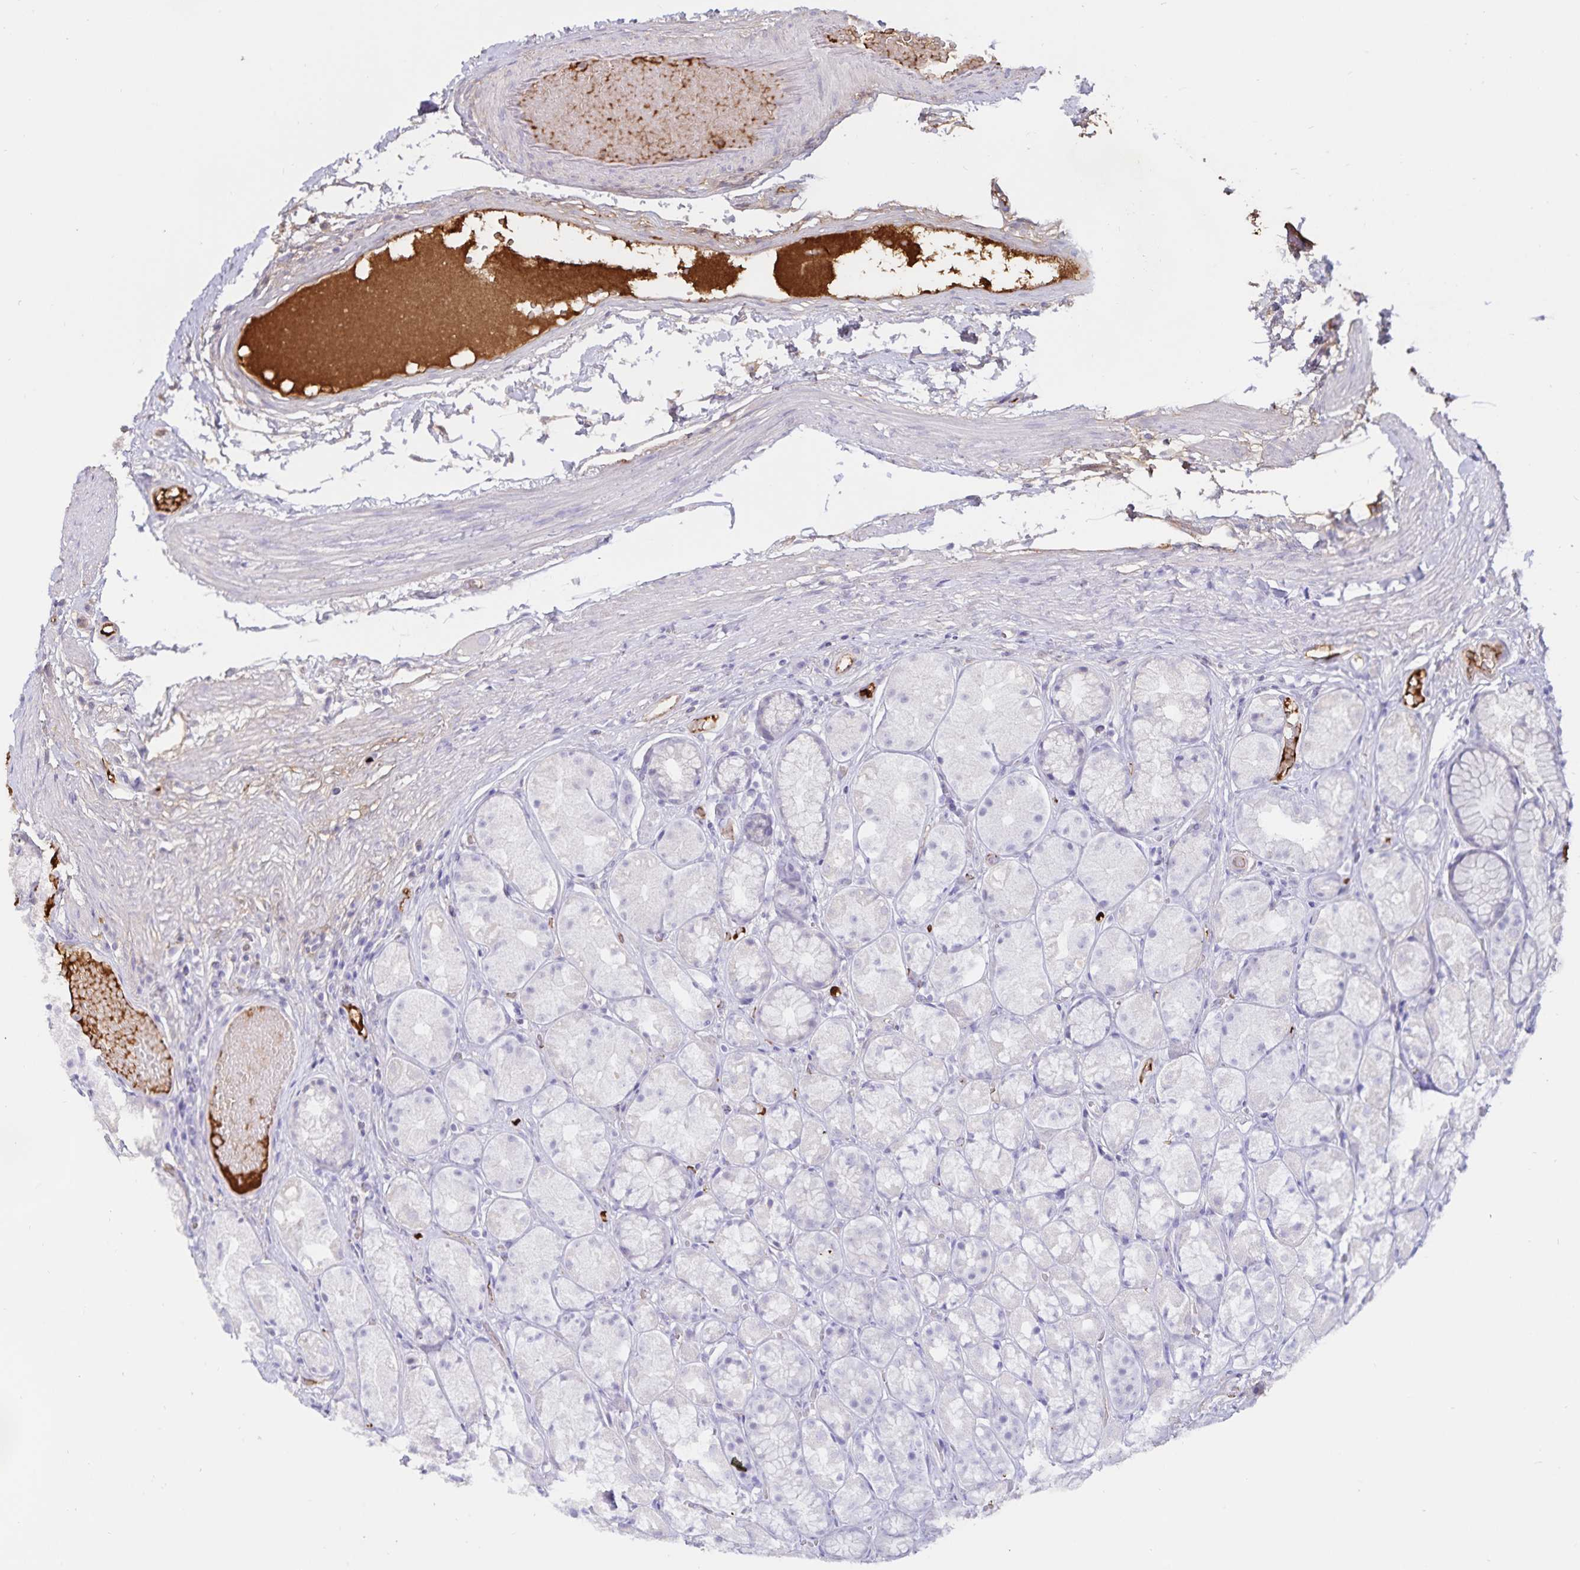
{"staining": {"intensity": "negative", "quantity": "none", "location": "none"}, "tissue": "stomach", "cell_type": "Glandular cells", "image_type": "normal", "snomed": [{"axis": "morphology", "description": "Normal tissue, NOS"}, {"axis": "topography", "description": "Stomach"}], "caption": "Photomicrograph shows no protein staining in glandular cells of normal stomach. (Immunohistochemistry (ihc), brightfield microscopy, high magnification).", "gene": "FGG", "patient": {"sex": "male", "age": 70}}